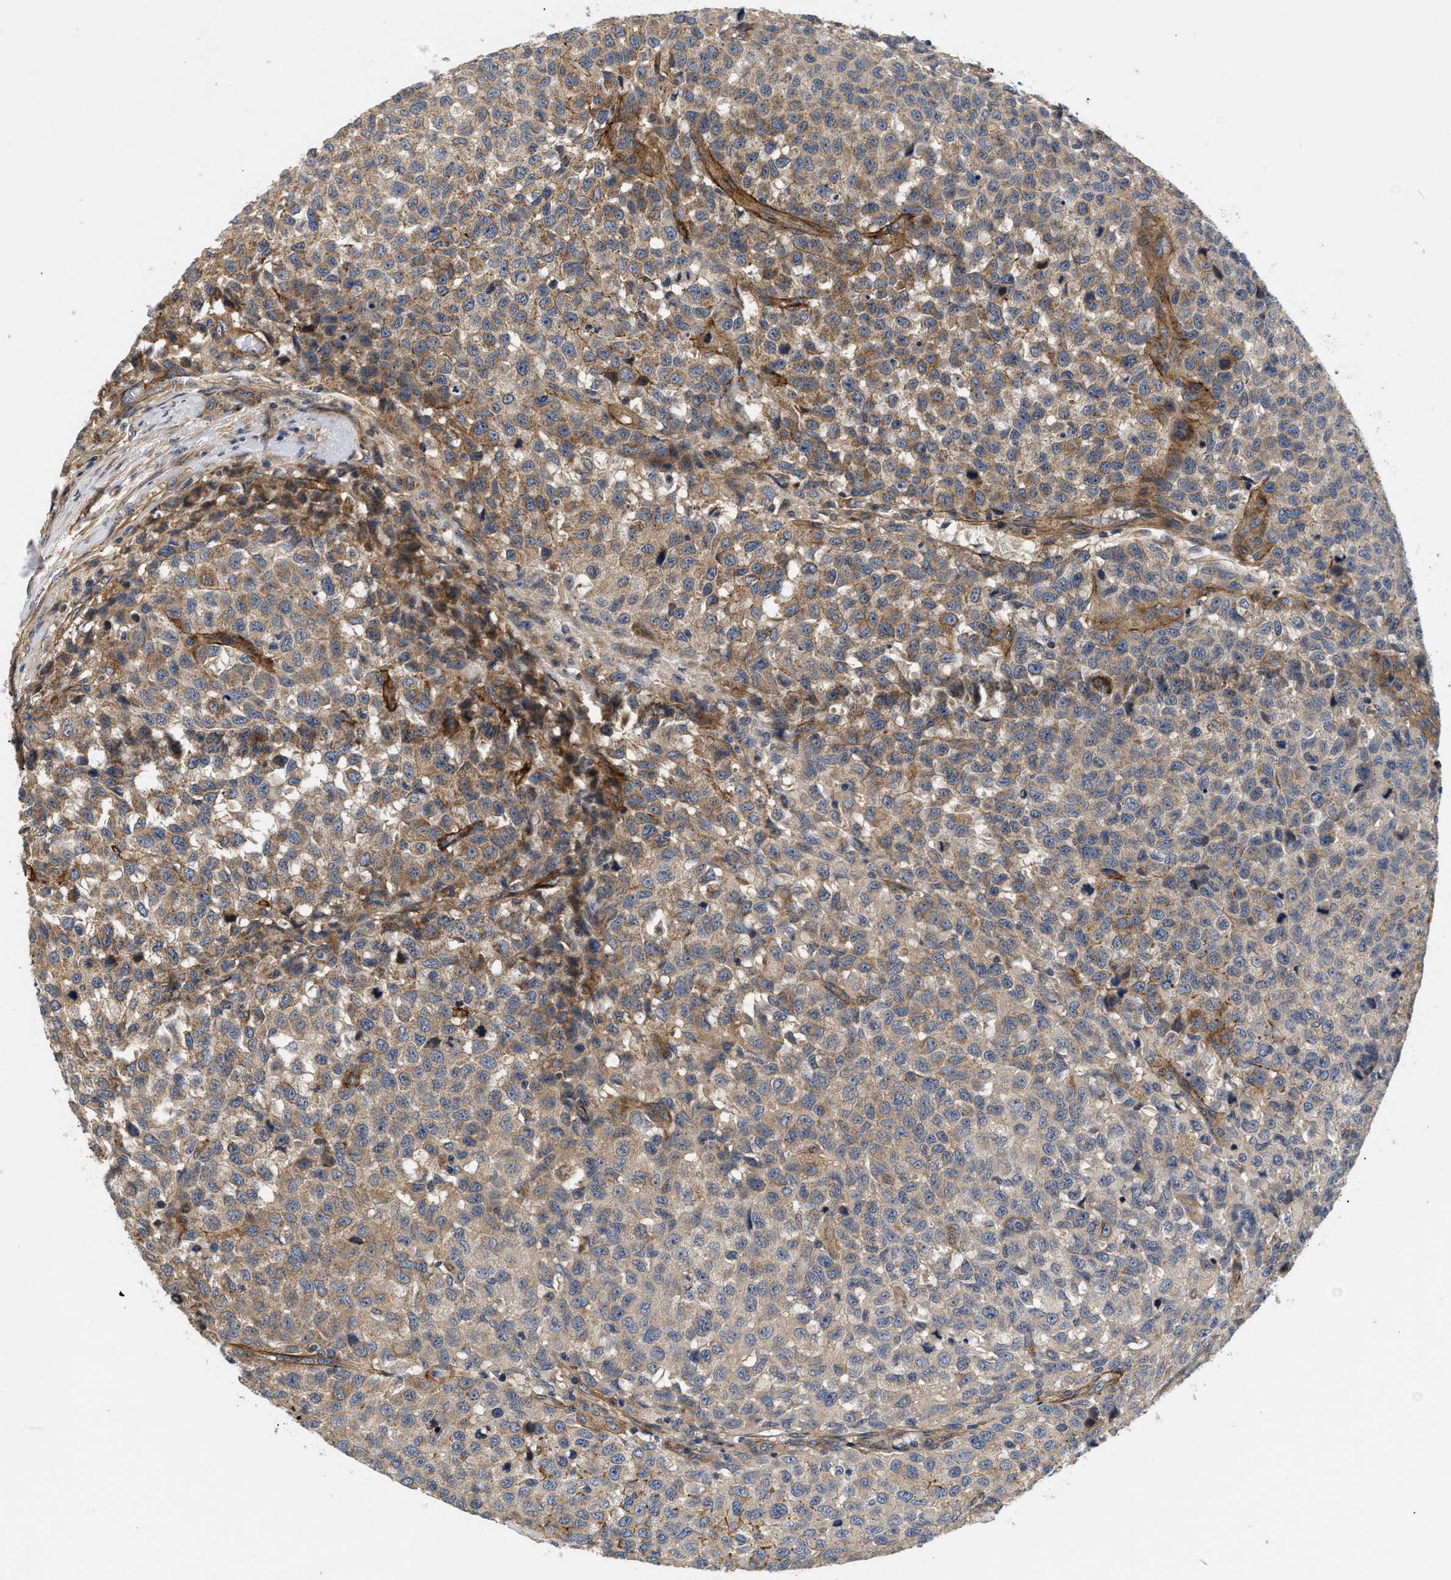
{"staining": {"intensity": "moderate", "quantity": ">75%", "location": "cytoplasmic/membranous"}, "tissue": "testis cancer", "cell_type": "Tumor cells", "image_type": "cancer", "snomed": [{"axis": "morphology", "description": "Seminoma, NOS"}, {"axis": "topography", "description": "Testis"}], "caption": "The micrograph shows a brown stain indicating the presence of a protein in the cytoplasmic/membranous of tumor cells in seminoma (testis).", "gene": "NME6", "patient": {"sex": "male", "age": 59}}